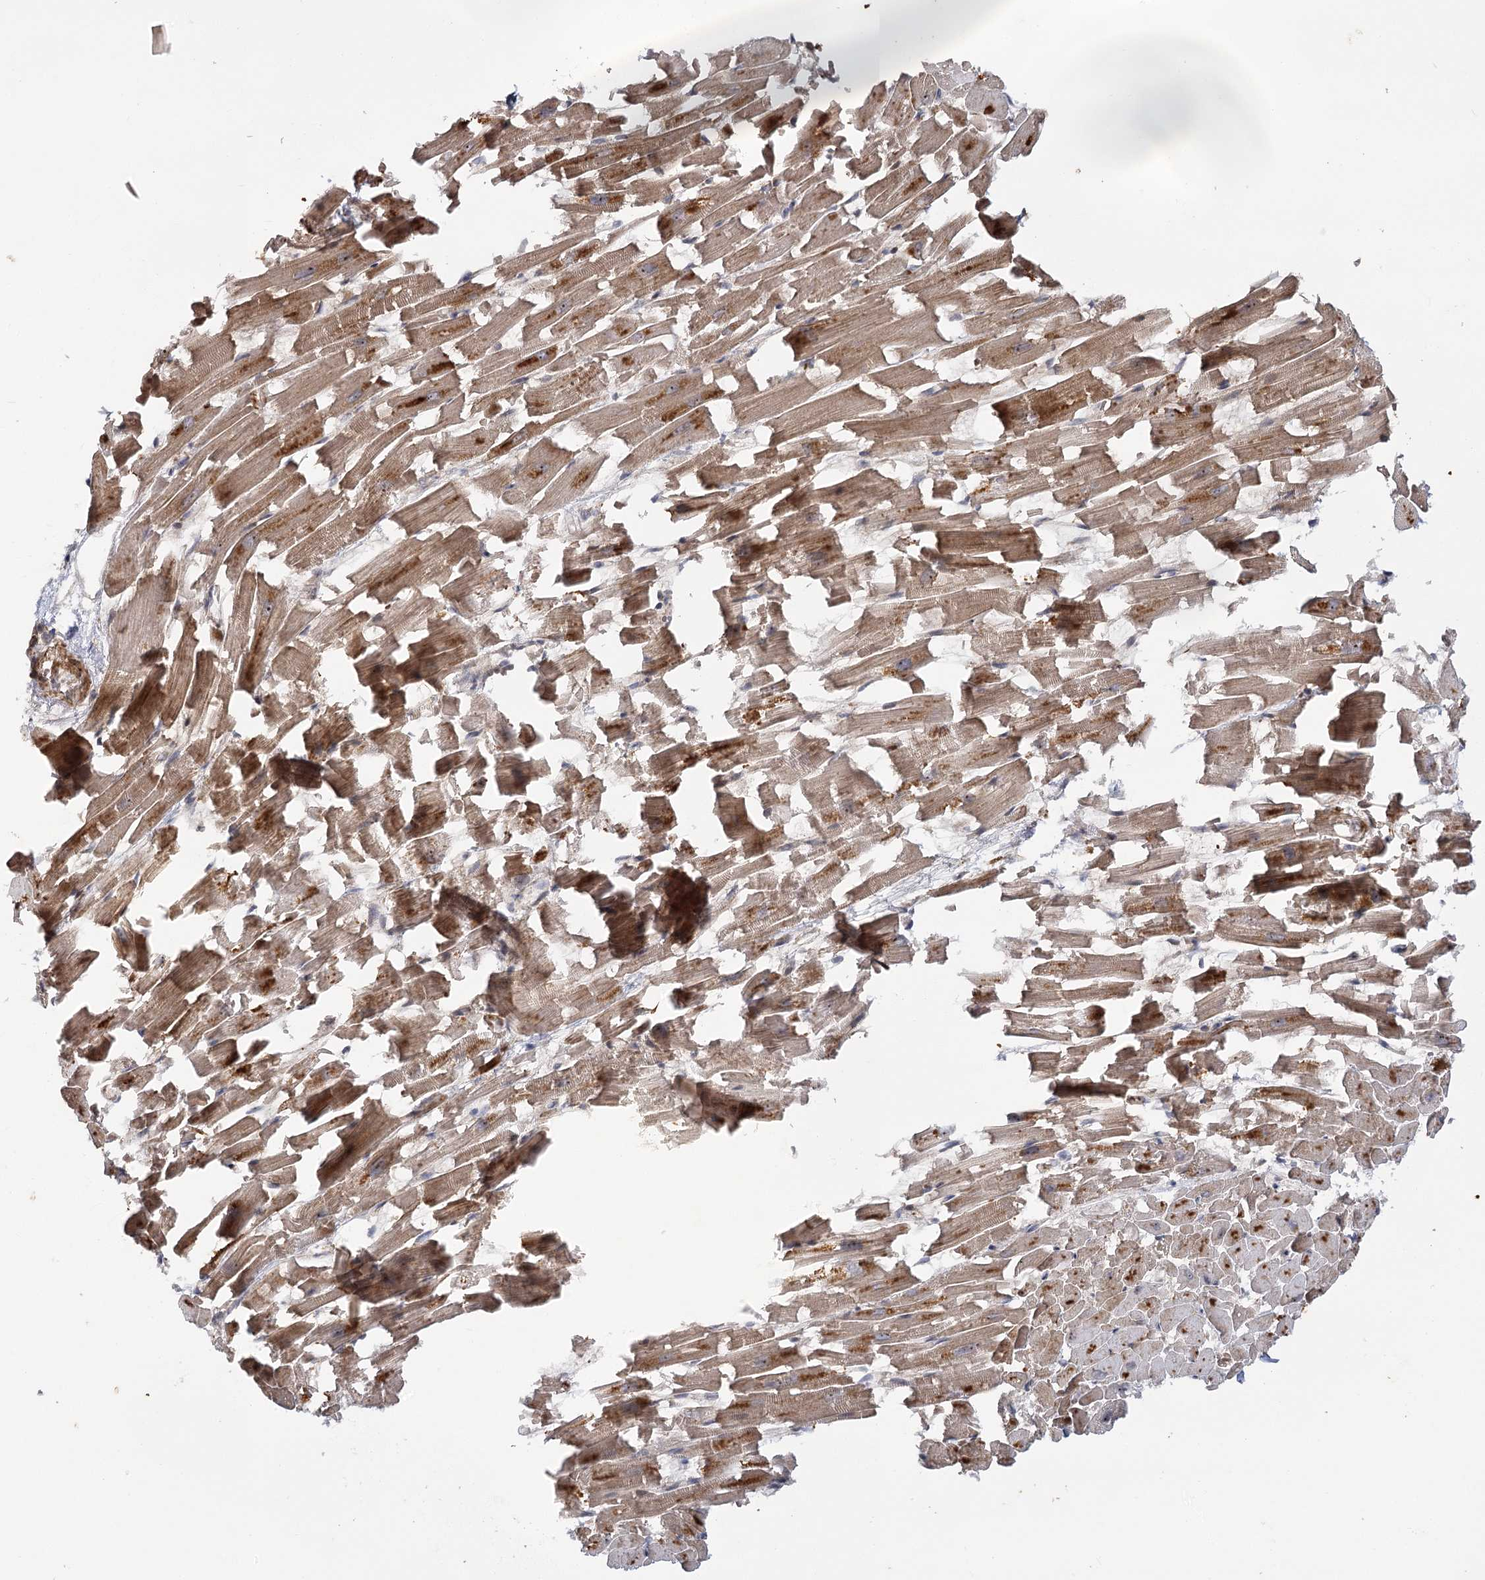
{"staining": {"intensity": "moderate", "quantity": ">75%", "location": "cytoplasmic/membranous"}, "tissue": "heart muscle", "cell_type": "Cardiomyocytes", "image_type": "normal", "snomed": [{"axis": "morphology", "description": "Normal tissue, NOS"}, {"axis": "topography", "description": "Heart"}], "caption": "Benign heart muscle shows moderate cytoplasmic/membranous staining in approximately >75% of cardiomyocytes, visualized by immunohistochemistry. (Brightfield microscopy of DAB IHC at high magnification).", "gene": "PIK3C2A", "patient": {"sex": "female", "age": 64}}